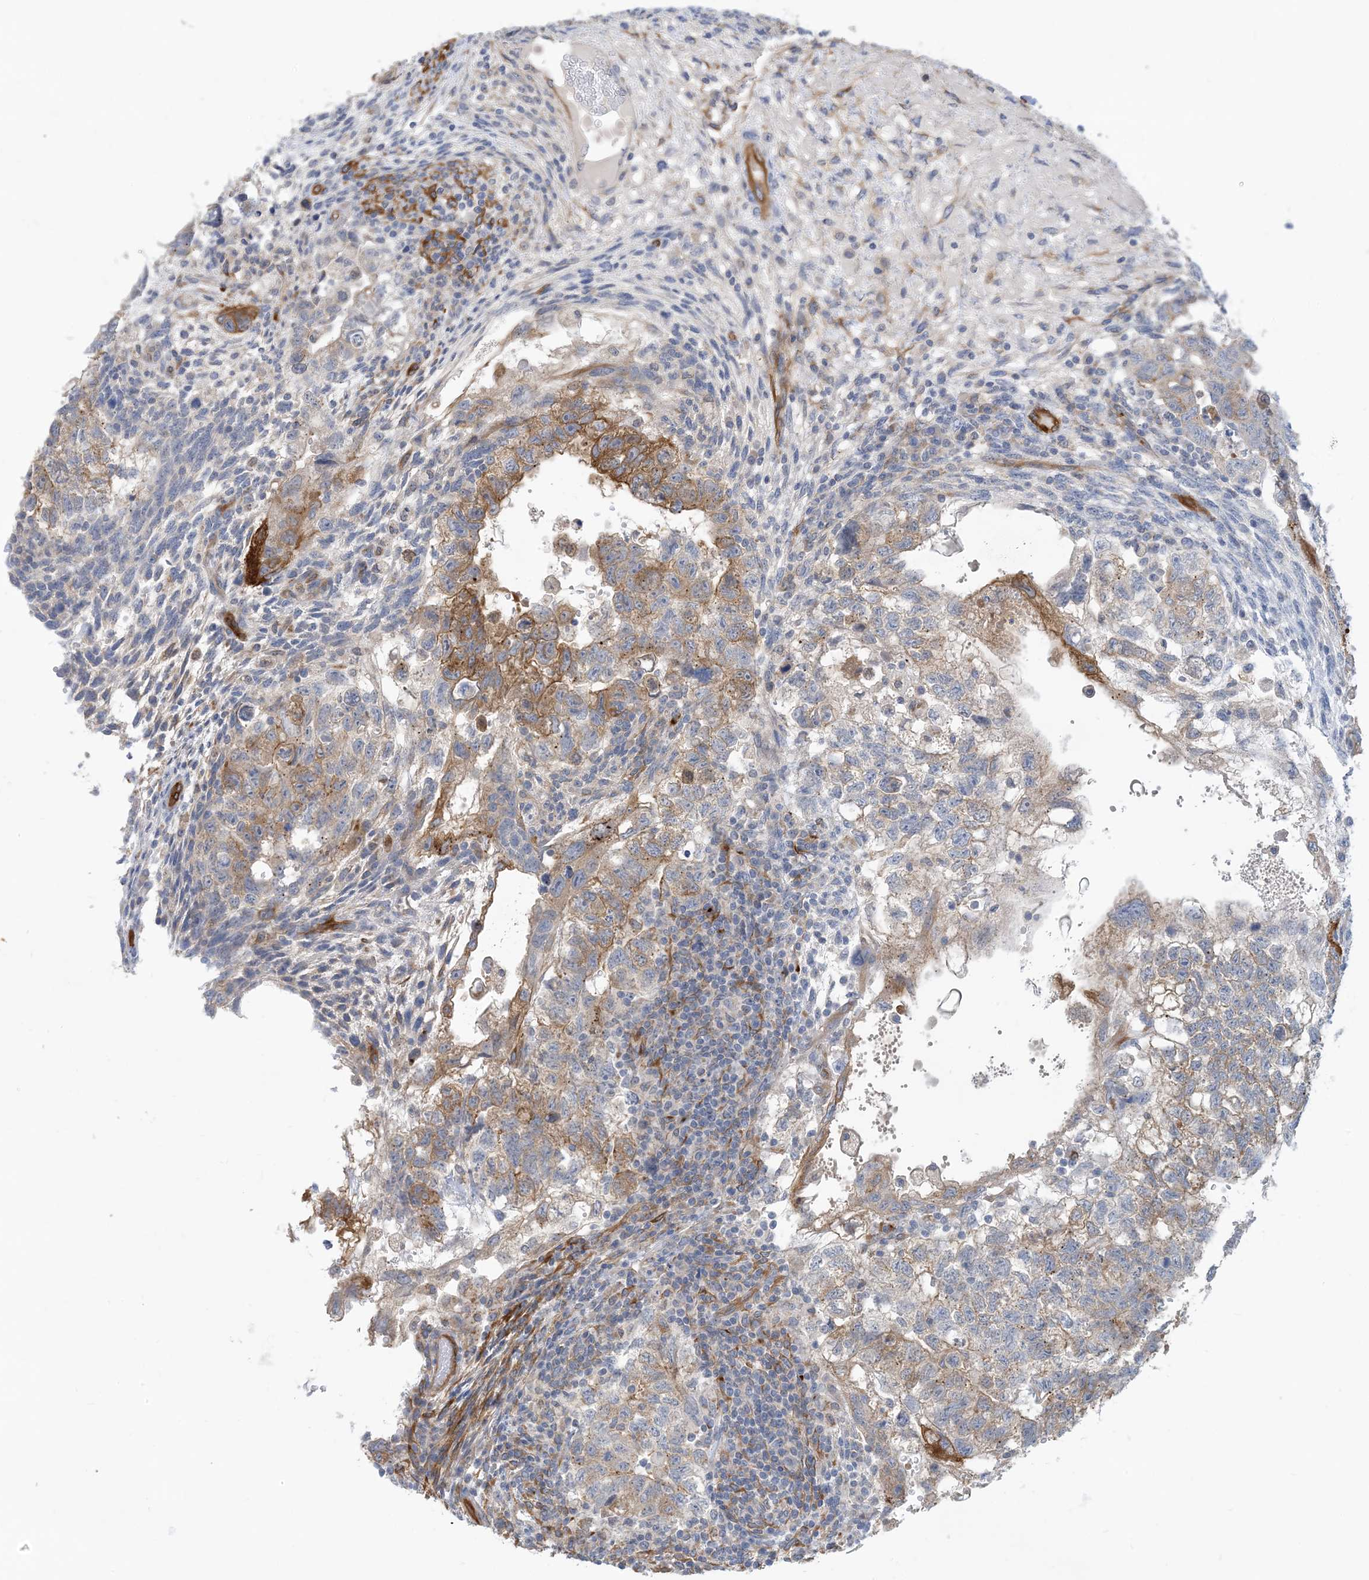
{"staining": {"intensity": "moderate", "quantity": "<25%", "location": "cytoplasmic/membranous"}, "tissue": "testis cancer", "cell_type": "Tumor cells", "image_type": "cancer", "snomed": [{"axis": "morphology", "description": "Carcinoma, Embryonal, NOS"}, {"axis": "topography", "description": "Testis"}], "caption": "This micrograph shows testis cancer stained with IHC to label a protein in brown. The cytoplasmic/membranous of tumor cells show moderate positivity for the protein. Nuclei are counter-stained blue.", "gene": "EIF2A", "patient": {"sex": "male", "age": 36}}